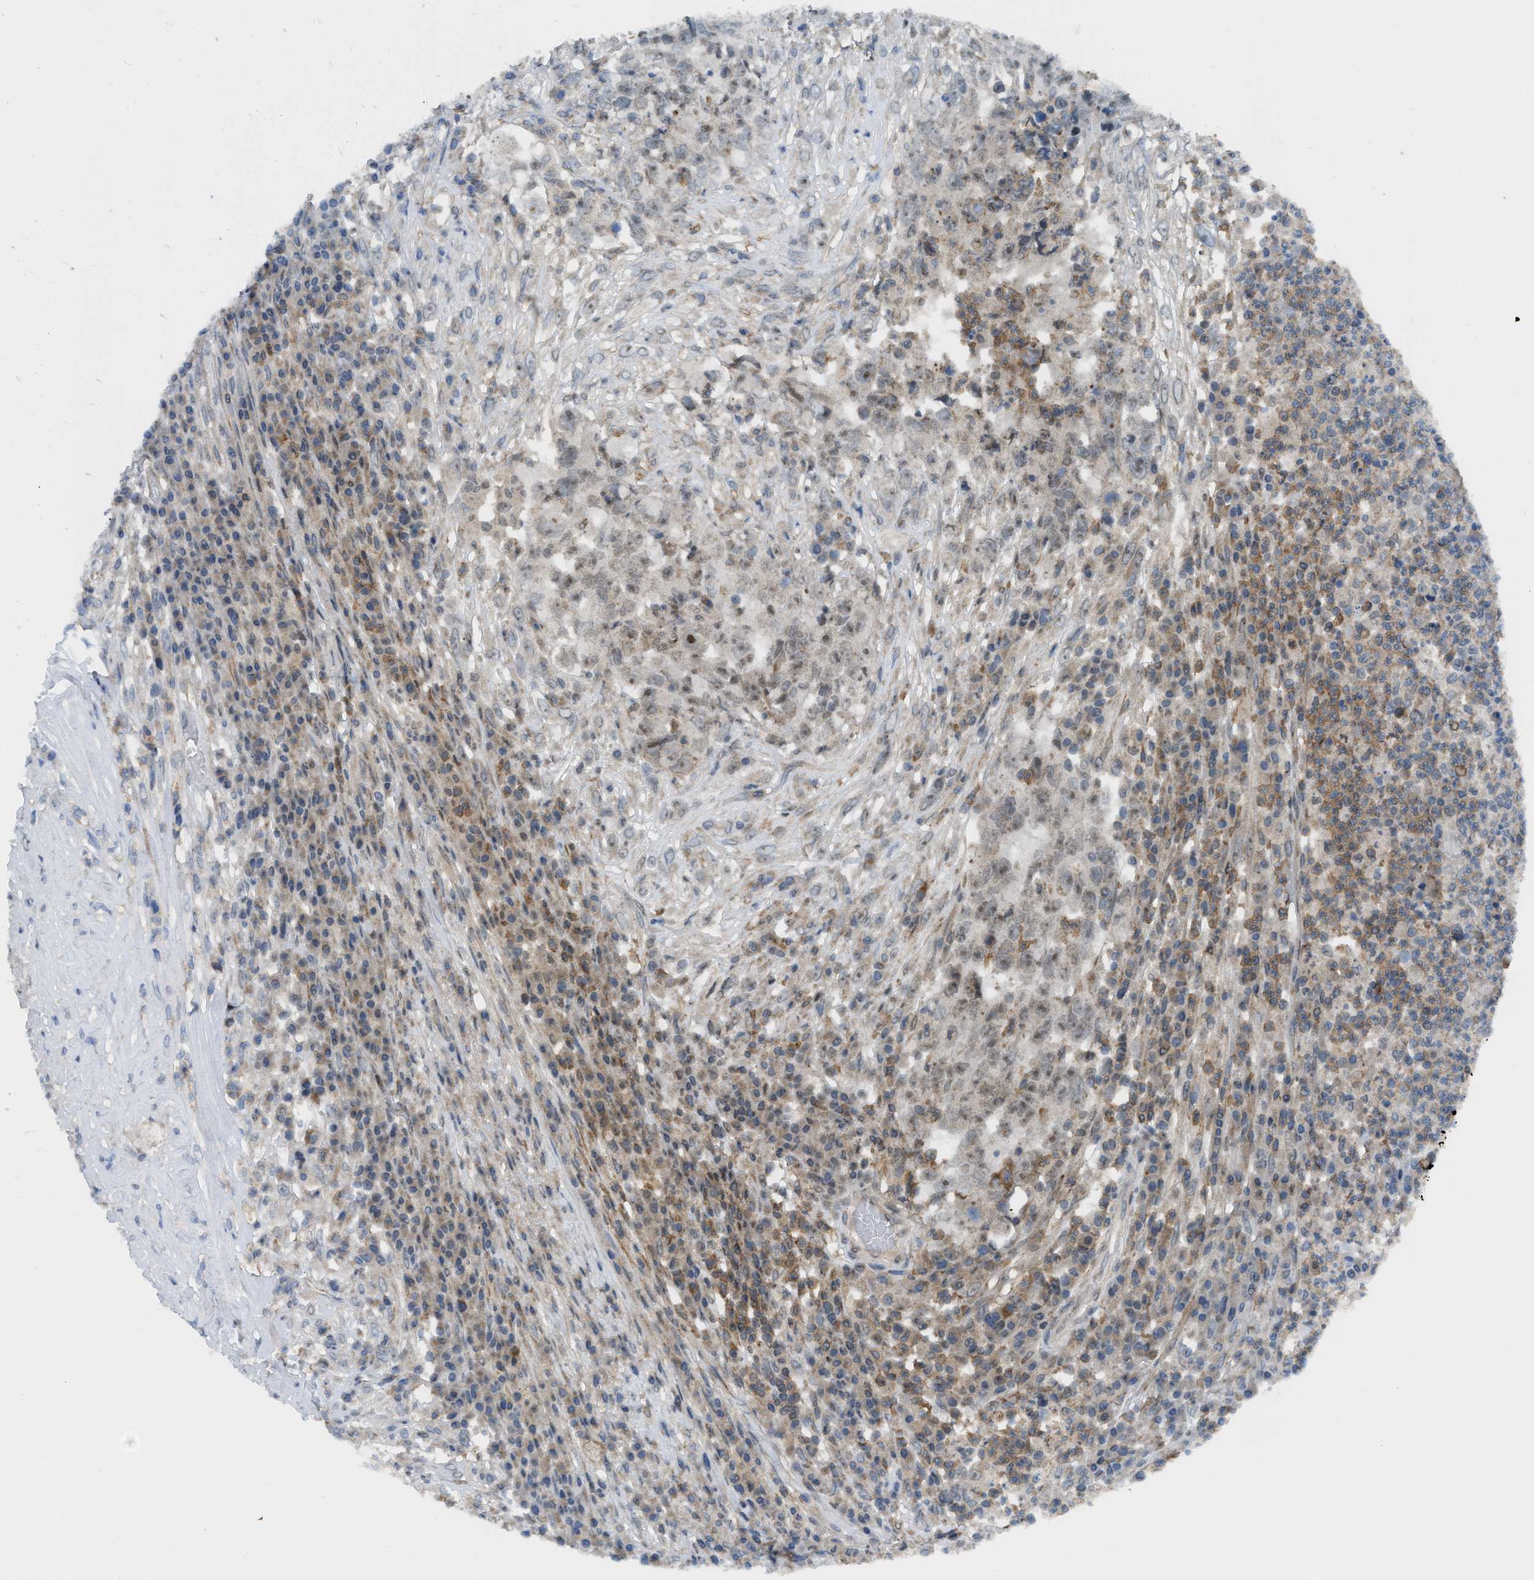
{"staining": {"intensity": "weak", "quantity": "<25%", "location": "nuclear"}, "tissue": "testis cancer", "cell_type": "Tumor cells", "image_type": "cancer", "snomed": [{"axis": "morphology", "description": "Necrosis, NOS"}, {"axis": "morphology", "description": "Carcinoma, Embryonal, NOS"}, {"axis": "topography", "description": "Testis"}], "caption": "Immunohistochemistry of human testis embryonal carcinoma displays no expression in tumor cells.", "gene": "E2F1", "patient": {"sex": "male", "age": 19}}